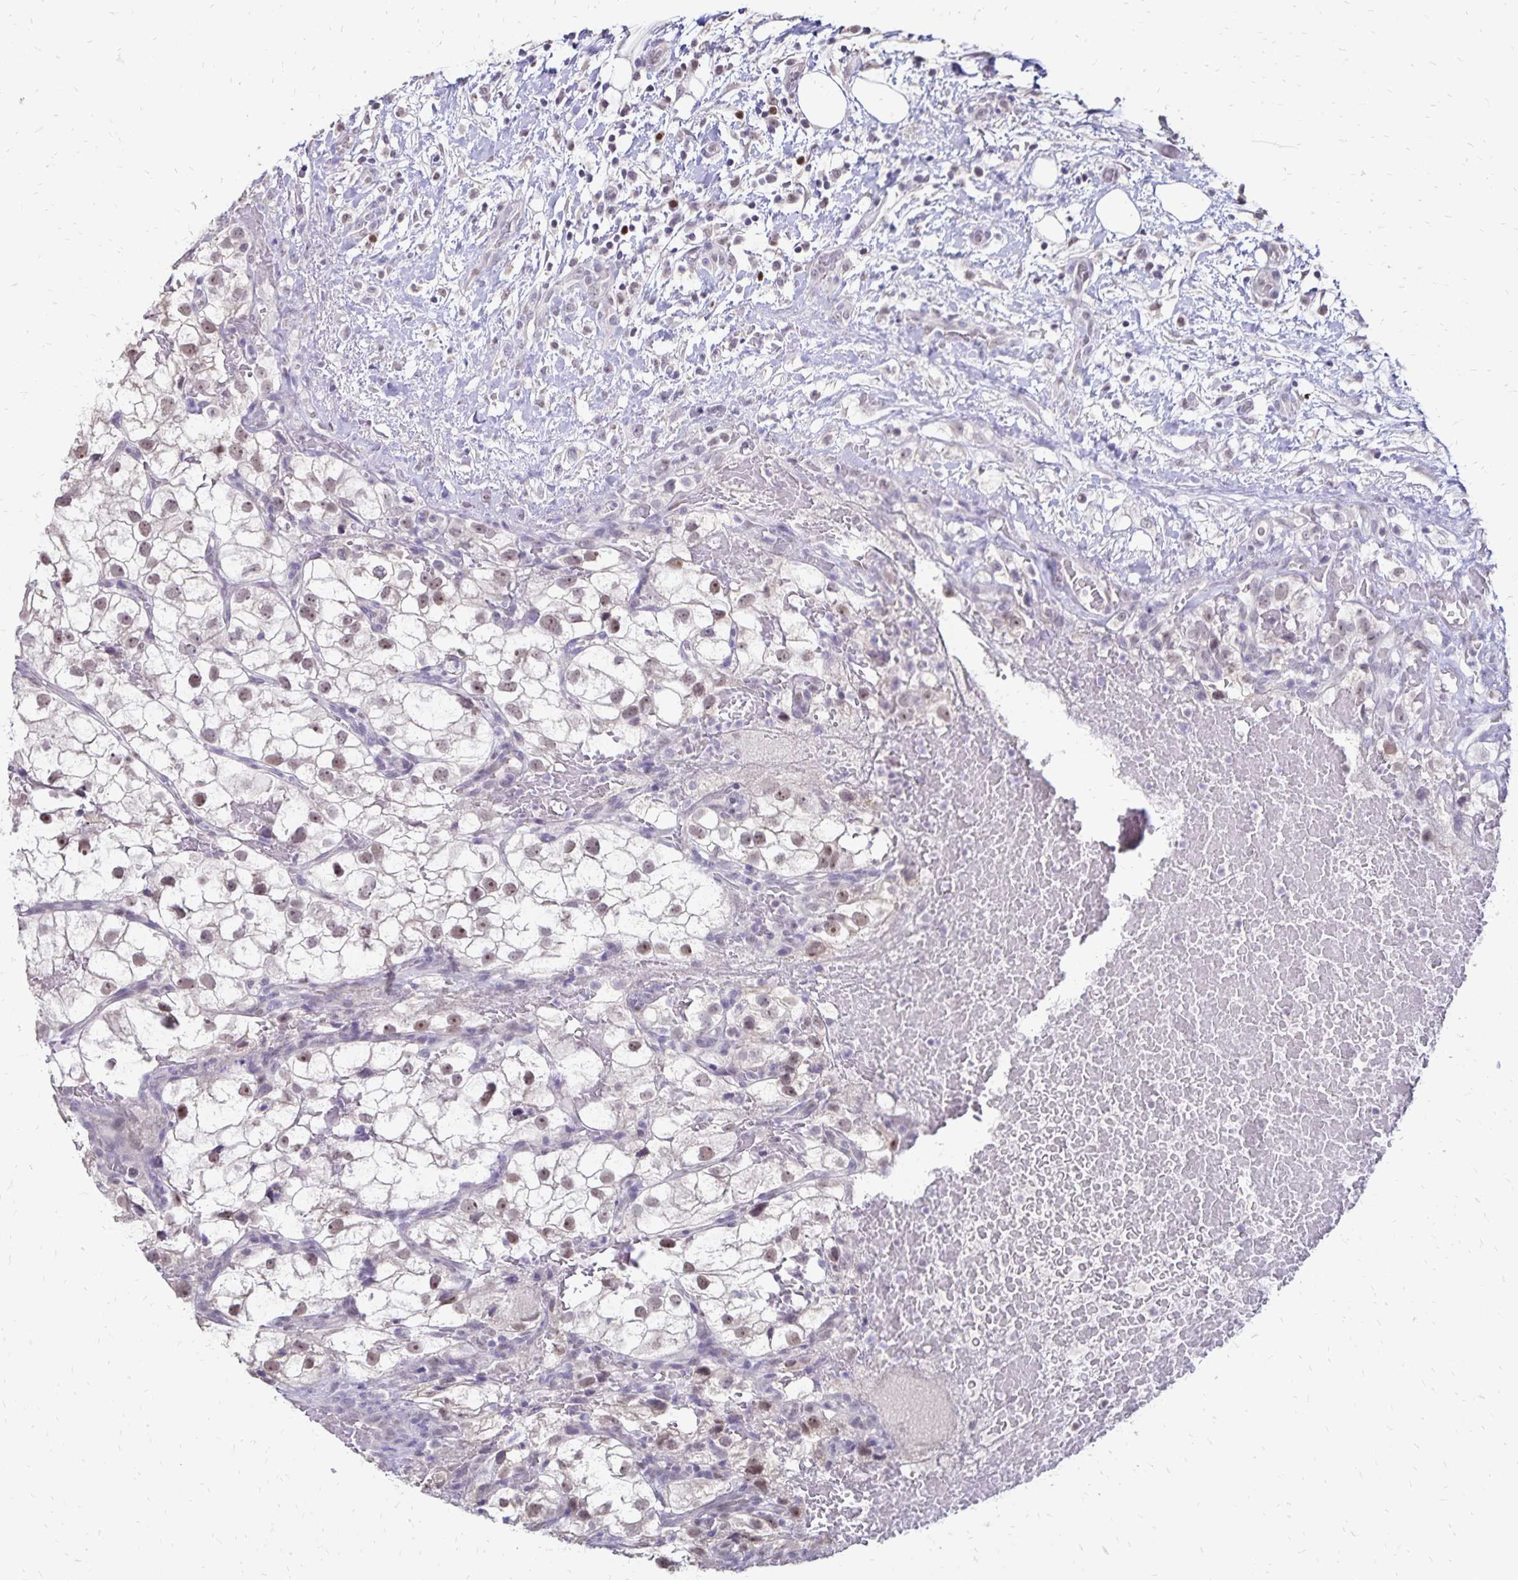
{"staining": {"intensity": "weak", "quantity": ">75%", "location": "nuclear"}, "tissue": "renal cancer", "cell_type": "Tumor cells", "image_type": "cancer", "snomed": [{"axis": "morphology", "description": "Adenocarcinoma, NOS"}, {"axis": "topography", "description": "Kidney"}], "caption": "Immunohistochemical staining of human renal cancer (adenocarcinoma) reveals low levels of weak nuclear positivity in about >75% of tumor cells.", "gene": "POLB", "patient": {"sex": "male", "age": 59}}